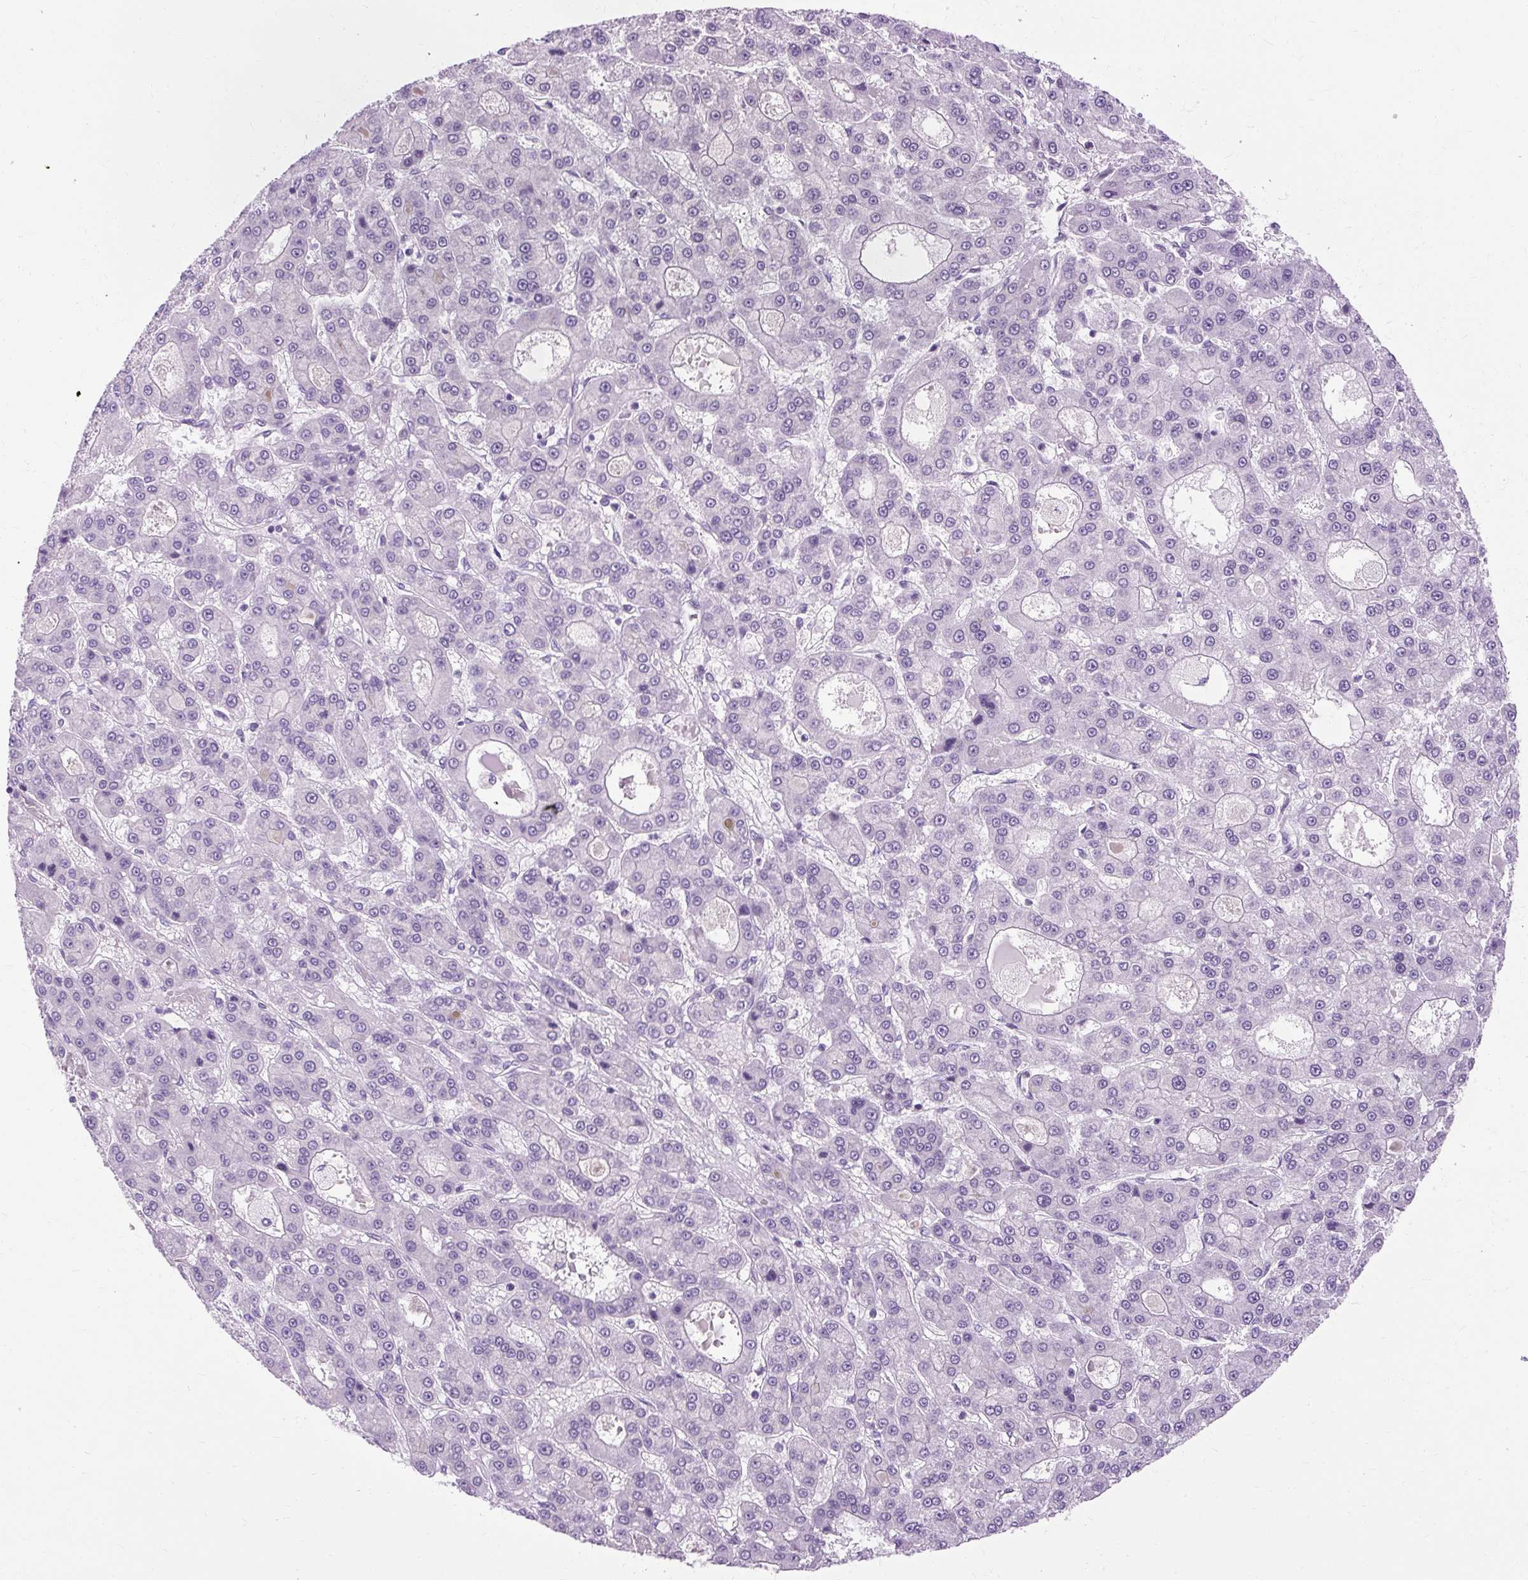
{"staining": {"intensity": "negative", "quantity": "none", "location": "none"}, "tissue": "liver cancer", "cell_type": "Tumor cells", "image_type": "cancer", "snomed": [{"axis": "morphology", "description": "Carcinoma, Hepatocellular, NOS"}, {"axis": "topography", "description": "Liver"}], "caption": "An immunohistochemistry (IHC) histopathology image of liver cancer is shown. There is no staining in tumor cells of liver cancer. (Brightfield microscopy of DAB (3,3'-diaminobenzidine) immunohistochemistry (IHC) at high magnification).", "gene": "B3GNT4", "patient": {"sex": "male", "age": 70}}